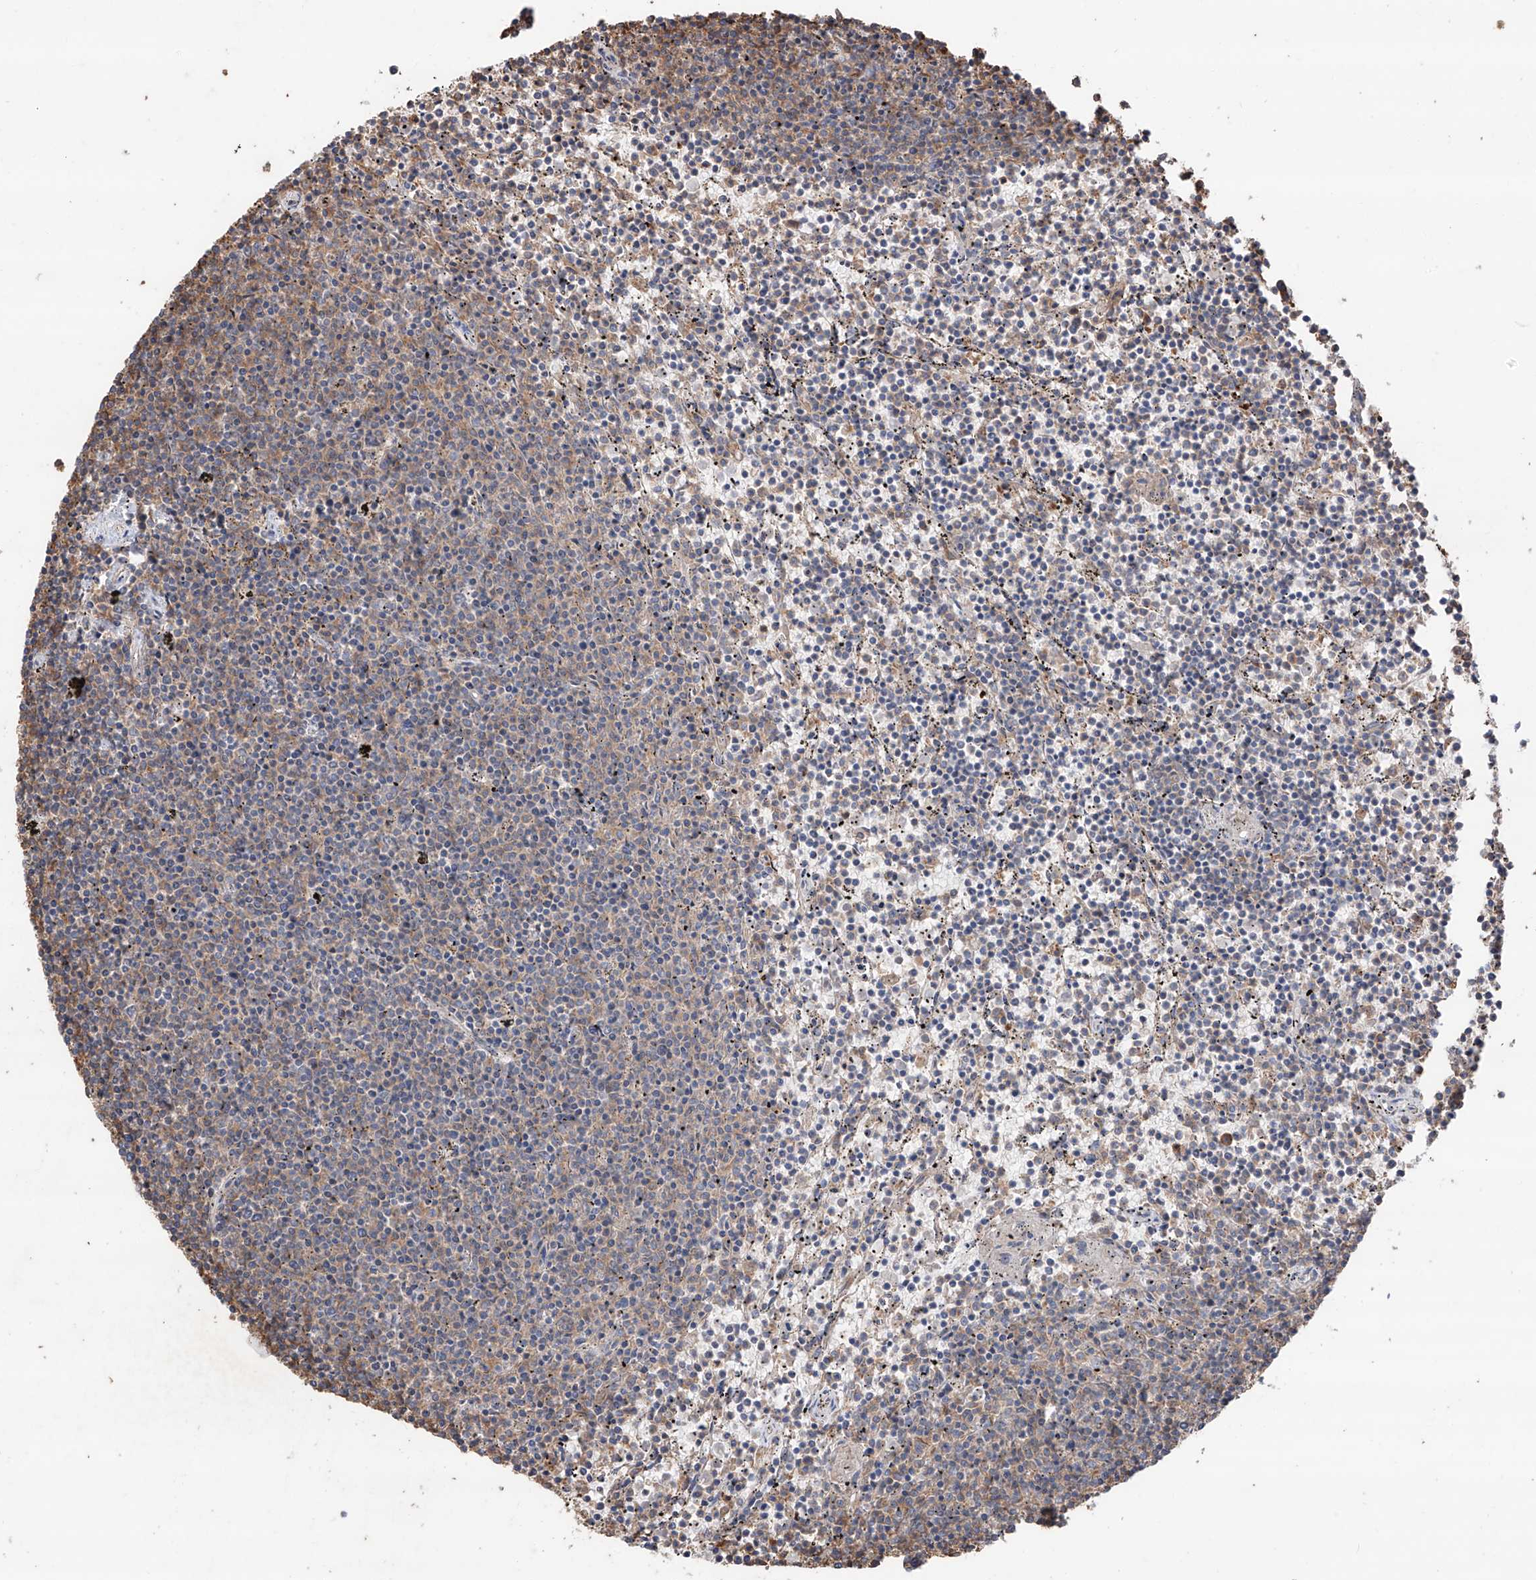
{"staining": {"intensity": "weak", "quantity": "25%-75%", "location": "cytoplasmic/membranous"}, "tissue": "lymphoma", "cell_type": "Tumor cells", "image_type": "cancer", "snomed": [{"axis": "morphology", "description": "Malignant lymphoma, non-Hodgkin's type, Low grade"}, {"axis": "topography", "description": "Spleen"}], "caption": "Human lymphoma stained with a brown dye shows weak cytoplasmic/membranous positive staining in approximately 25%-75% of tumor cells.", "gene": "EDN1", "patient": {"sex": "female", "age": 50}}